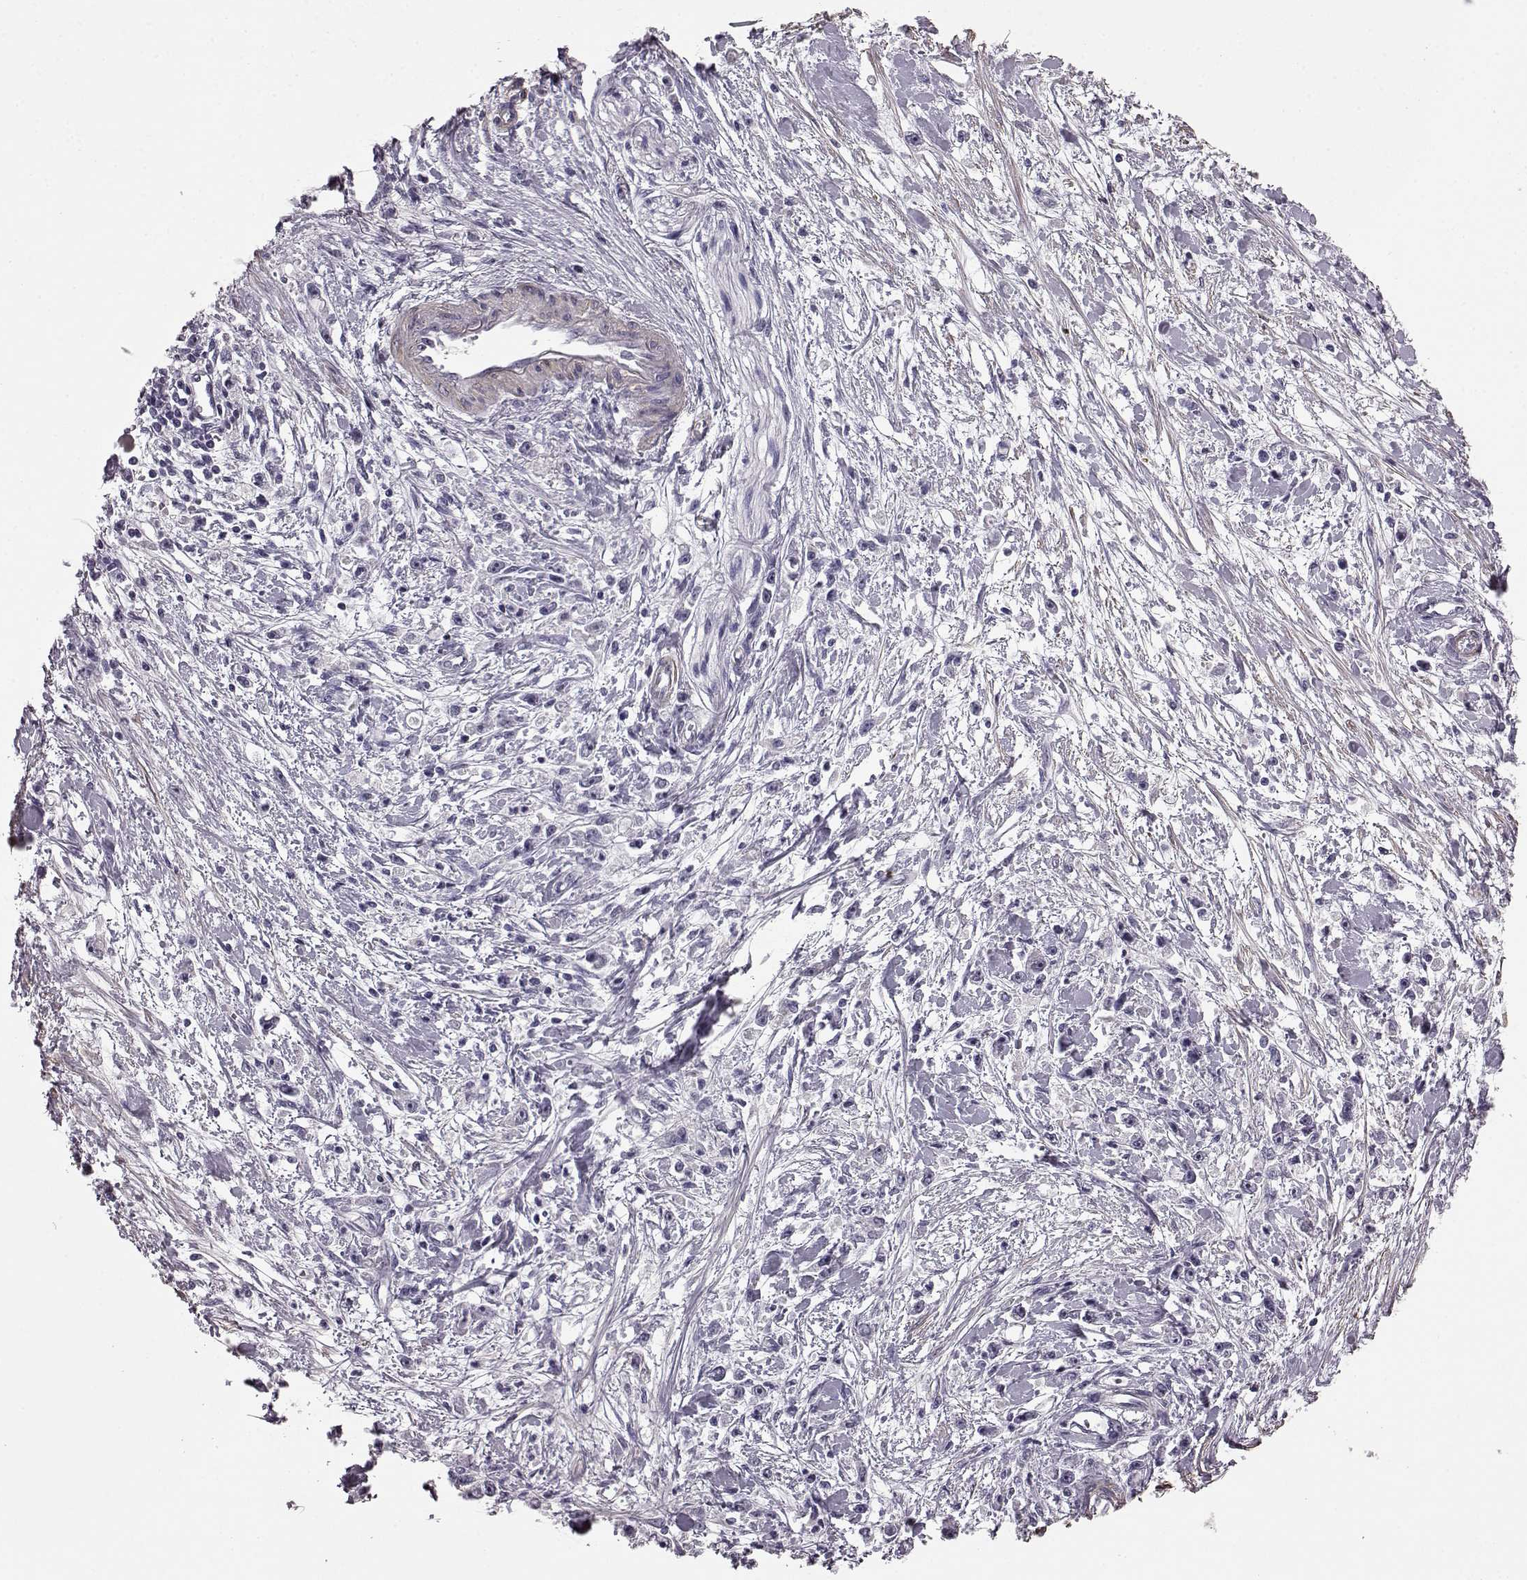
{"staining": {"intensity": "negative", "quantity": "none", "location": "none"}, "tissue": "stomach cancer", "cell_type": "Tumor cells", "image_type": "cancer", "snomed": [{"axis": "morphology", "description": "Adenocarcinoma, NOS"}, {"axis": "topography", "description": "Stomach"}], "caption": "Image shows no significant protein staining in tumor cells of stomach adenocarcinoma.", "gene": "SLCO3A1", "patient": {"sex": "female", "age": 59}}